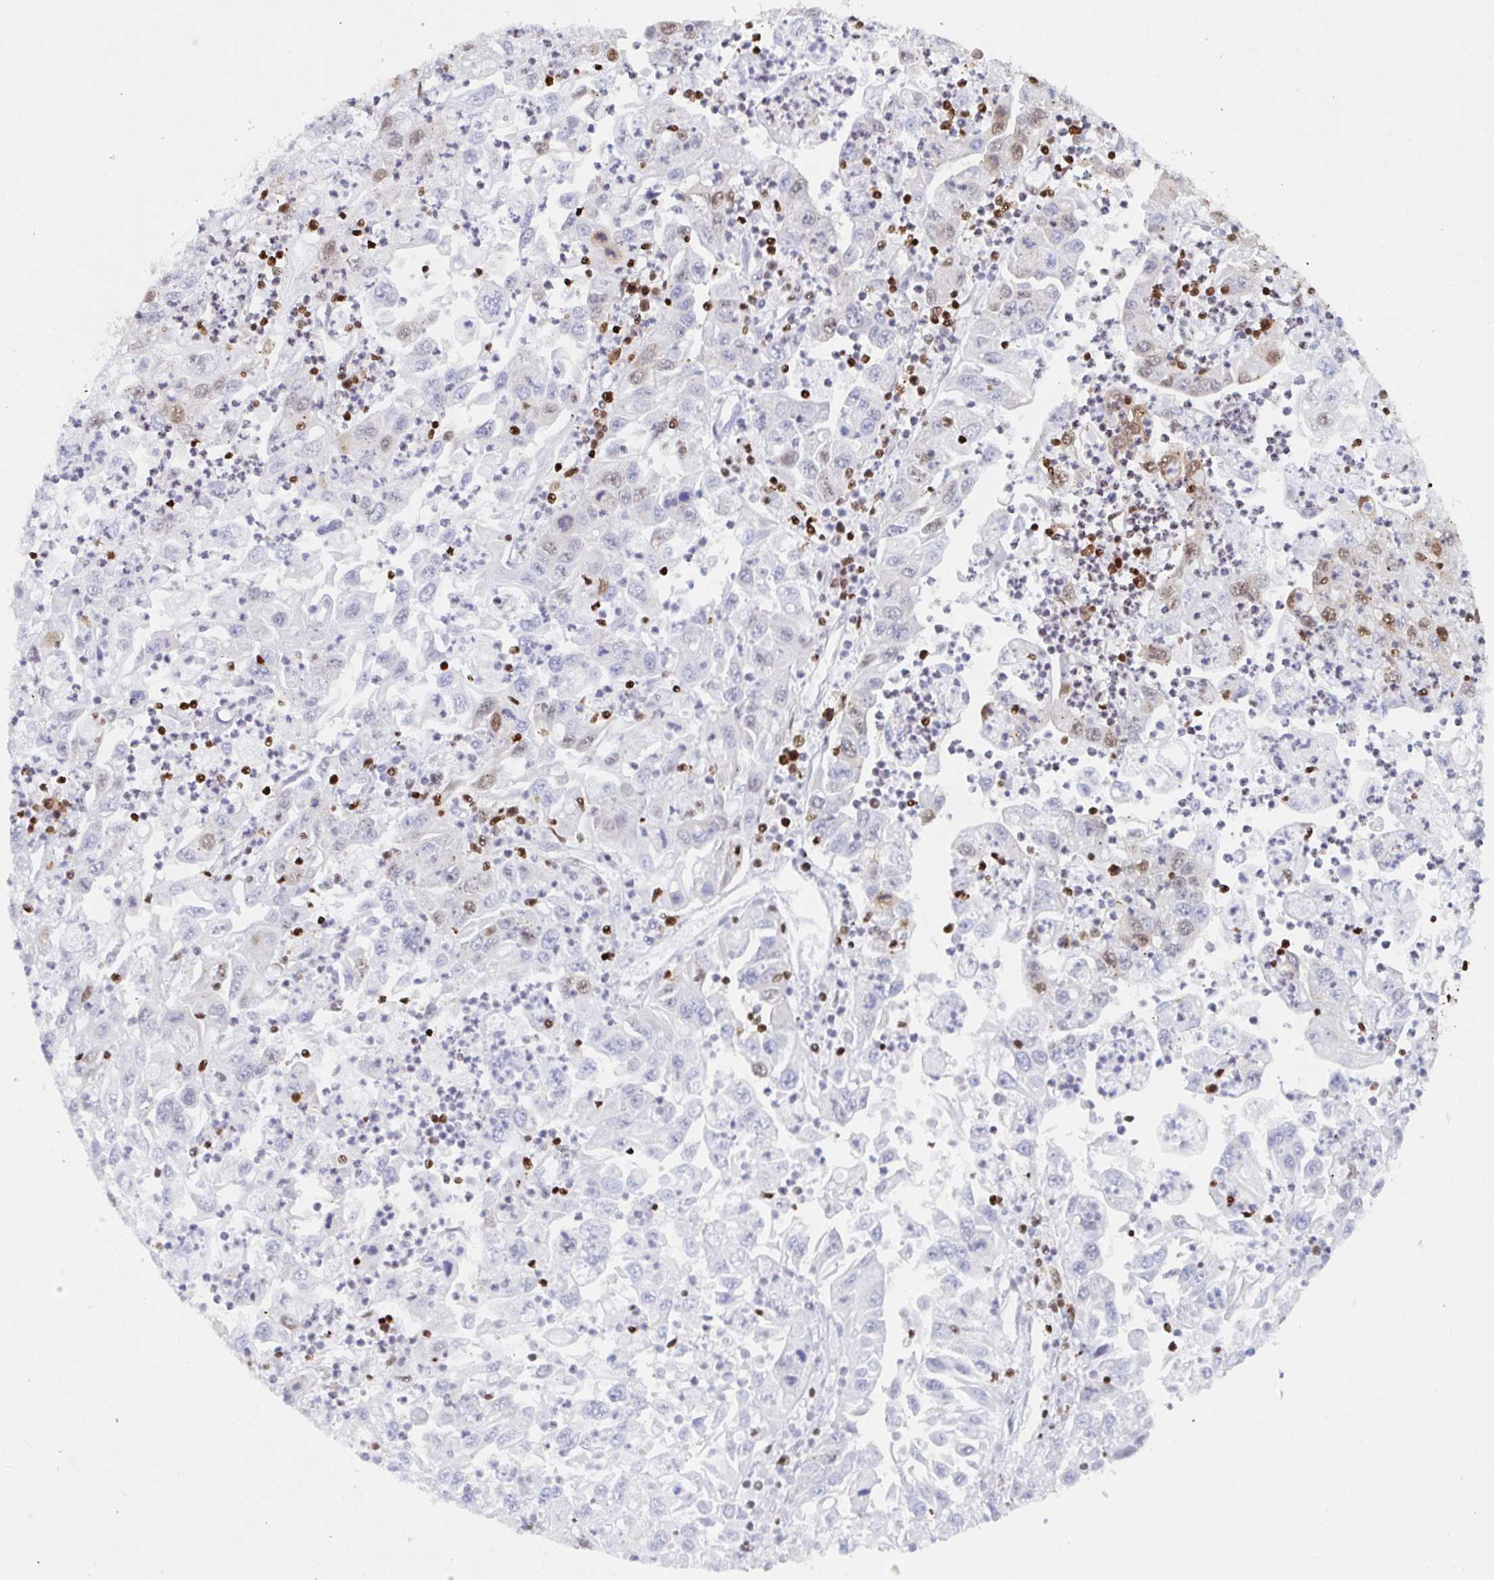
{"staining": {"intensity": "moderate", "quantity": "<25%", "location": "nuclear"}, "tissue": "endometrial cancer", "cell_type": "Tumor cells", "image_type": "cancer", "snomed": [{"axis": "morphology", "description": "Adenocarcinoma, NOS"}, {"axis": "topography", "description": "Uterus"}], "caption": "Immunohistochemistry (IHC) micrograph of neoplastic tissue: human adenocarcinoma (endometrial) stained using immunohistochemistry (IHC) exhibits low levels of moderate protein expression localized specifically in the nuclear of tumor cells, appearing as a nuclear brown color.", "gene": "EWSR1", "patient": {"sex": "female", "age": 62}}